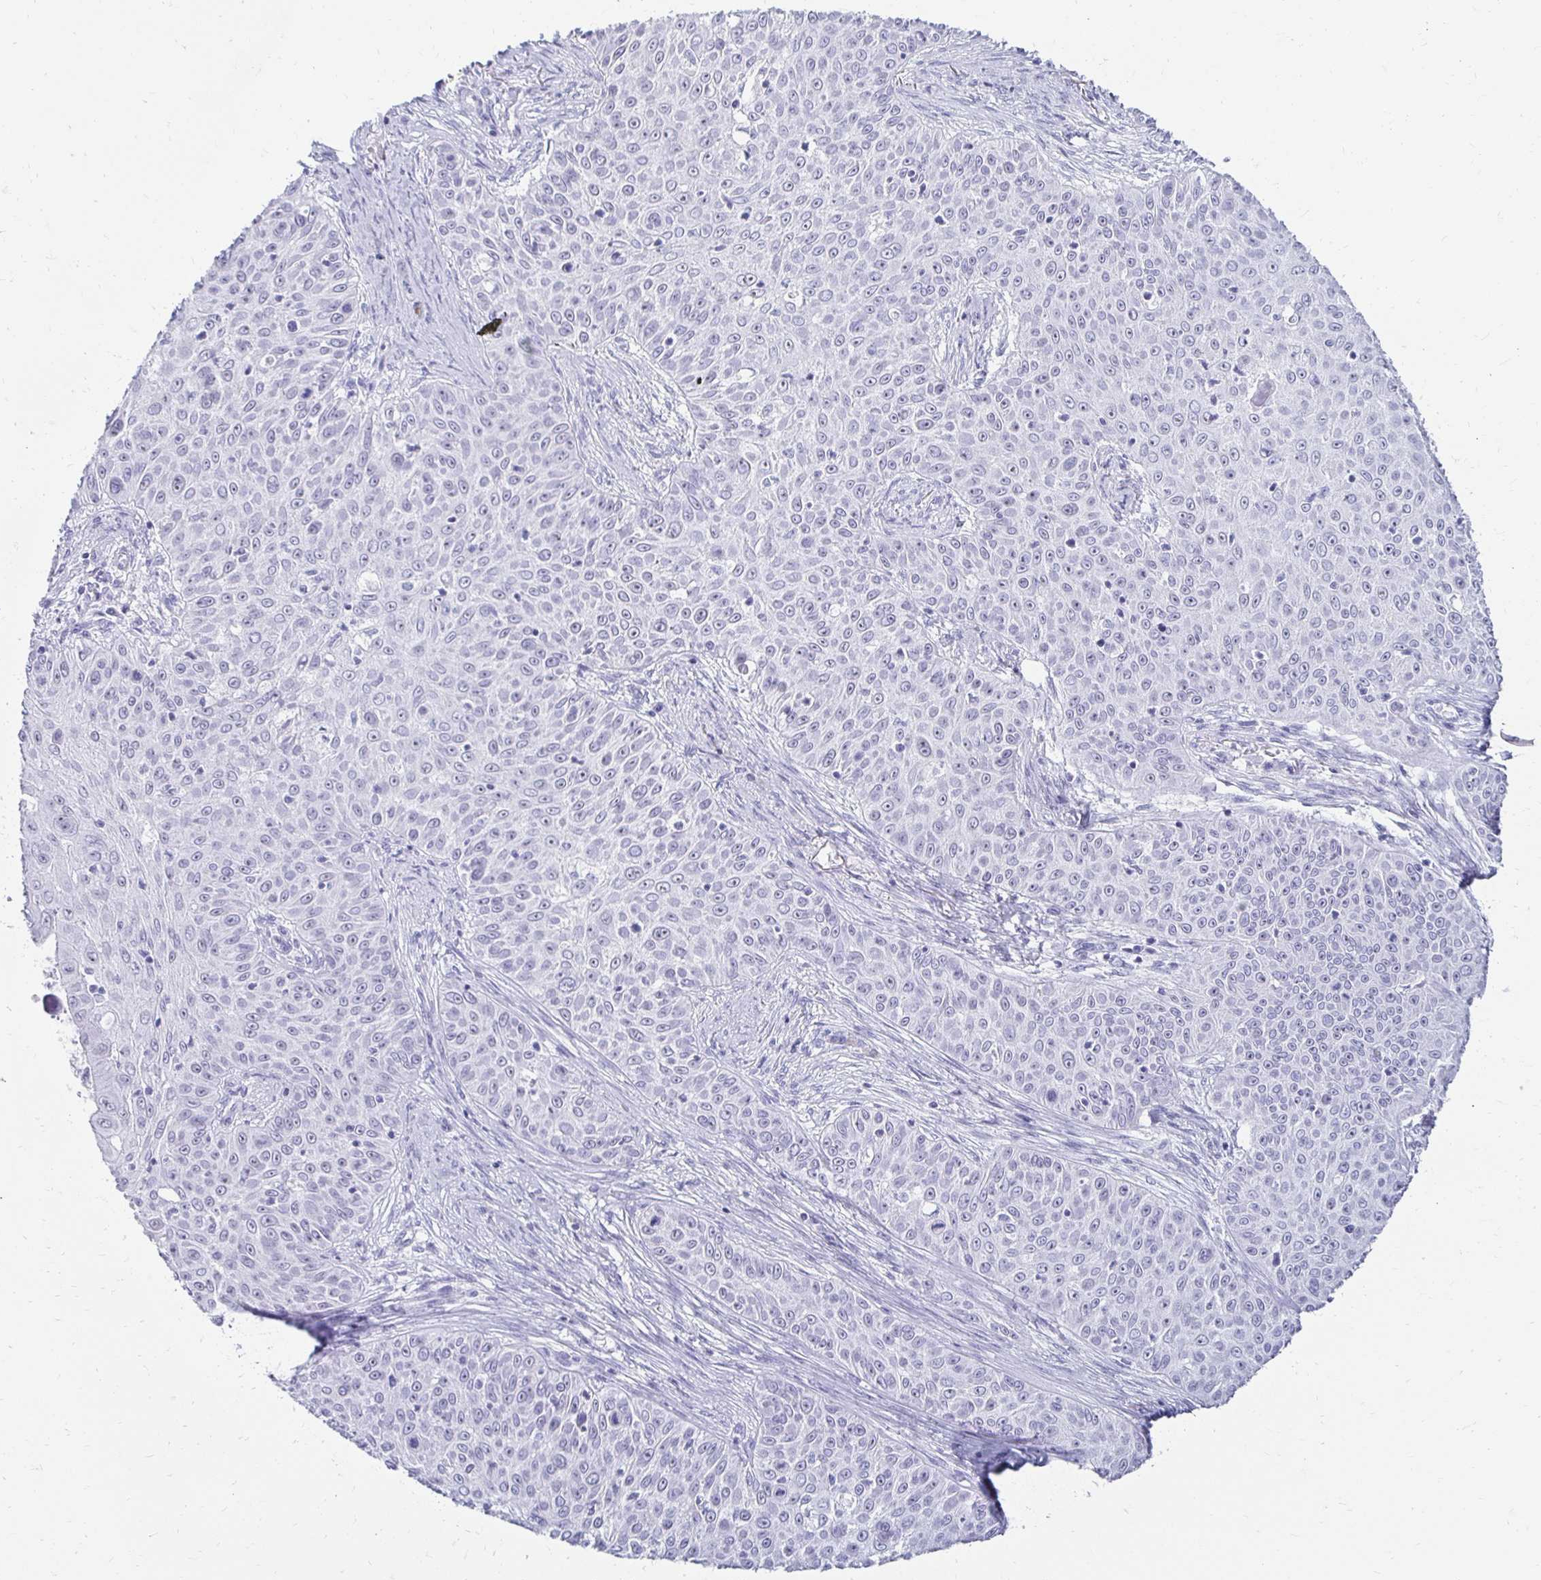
{"staining": {"intensity": "weak", "quantity": "<25%", "location": "nuclear"}, "tissue": "skin cancer", "cell_type": "Tumor cells", "image_type": "cancer", "snomed": [{"axis": "morphology", "description": "Squamous cell carcinoma, NOS"}, {"axis": "topography", "description": "Skin"}], "caption": "The histopathology image demonstrates no significant expression in tumor cells of skin cancer.", "gene": "CST6", "patient": {"sex": "male", "age": 82}}